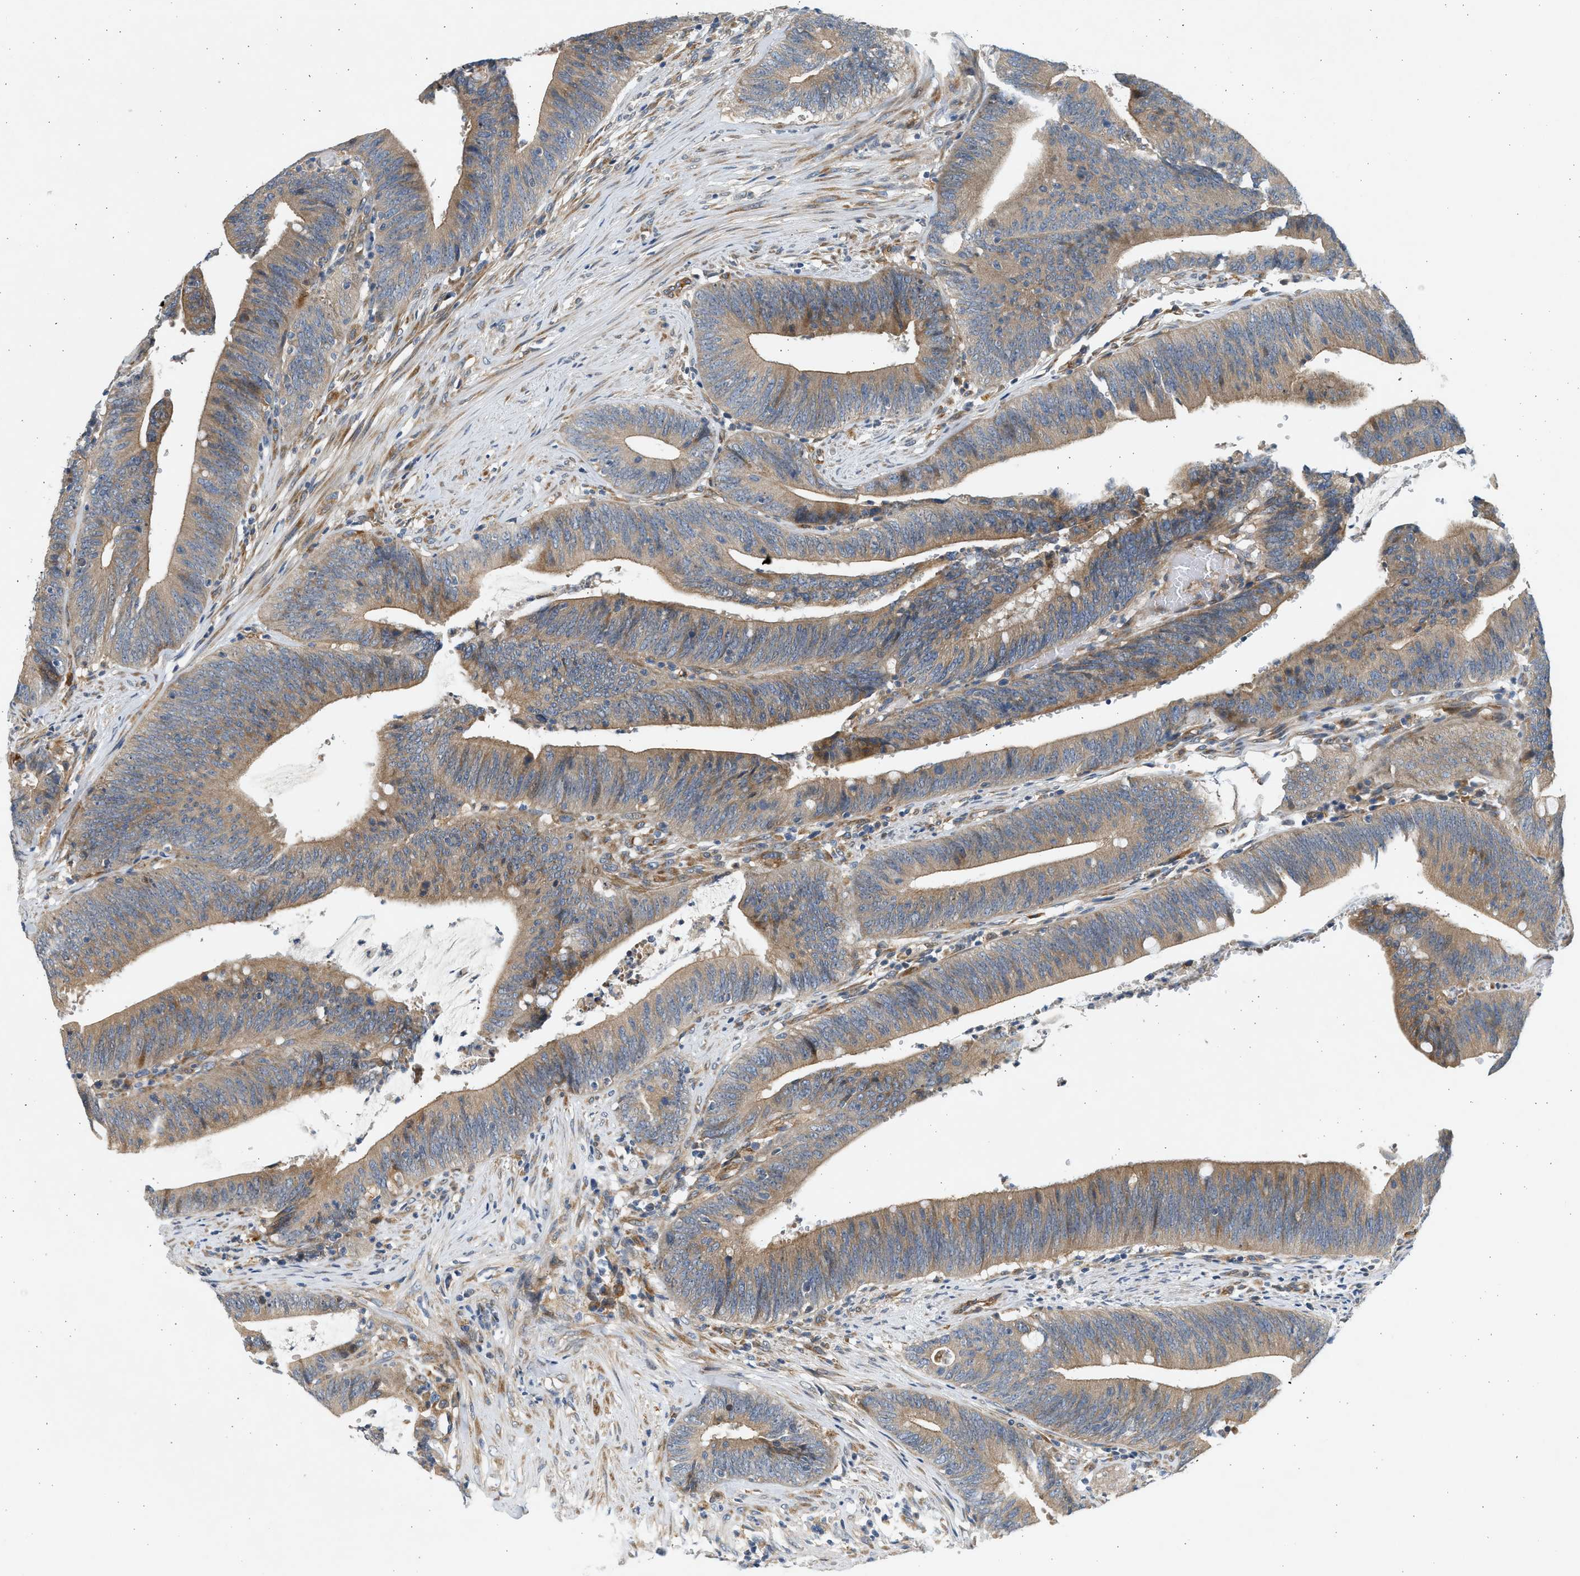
{"staining": {"intensity": "moderate", "quantity": ">75%", "location": "cytoplasmic/membranous"}, "tissue": "colorectal cancer", "cell_type": "Tumor cells", "image_type": "cancer", "snomed": [{"axis": "morphology", "description": "Normal tissue, NOS"}, {"axis": "morphology", "description": "Adenocarcinoma, NOS"}, {"axis": "topography", "description": "Rectum"}], "caption": "Adenocarcinoma (colorectal) stained for a protein (brown) reveals moderate cytoplasmic/membranous positive expression in about >75% of tumor cells.", "gene": "KDELR2", "patient": {"sex": "female", "age": 66}}